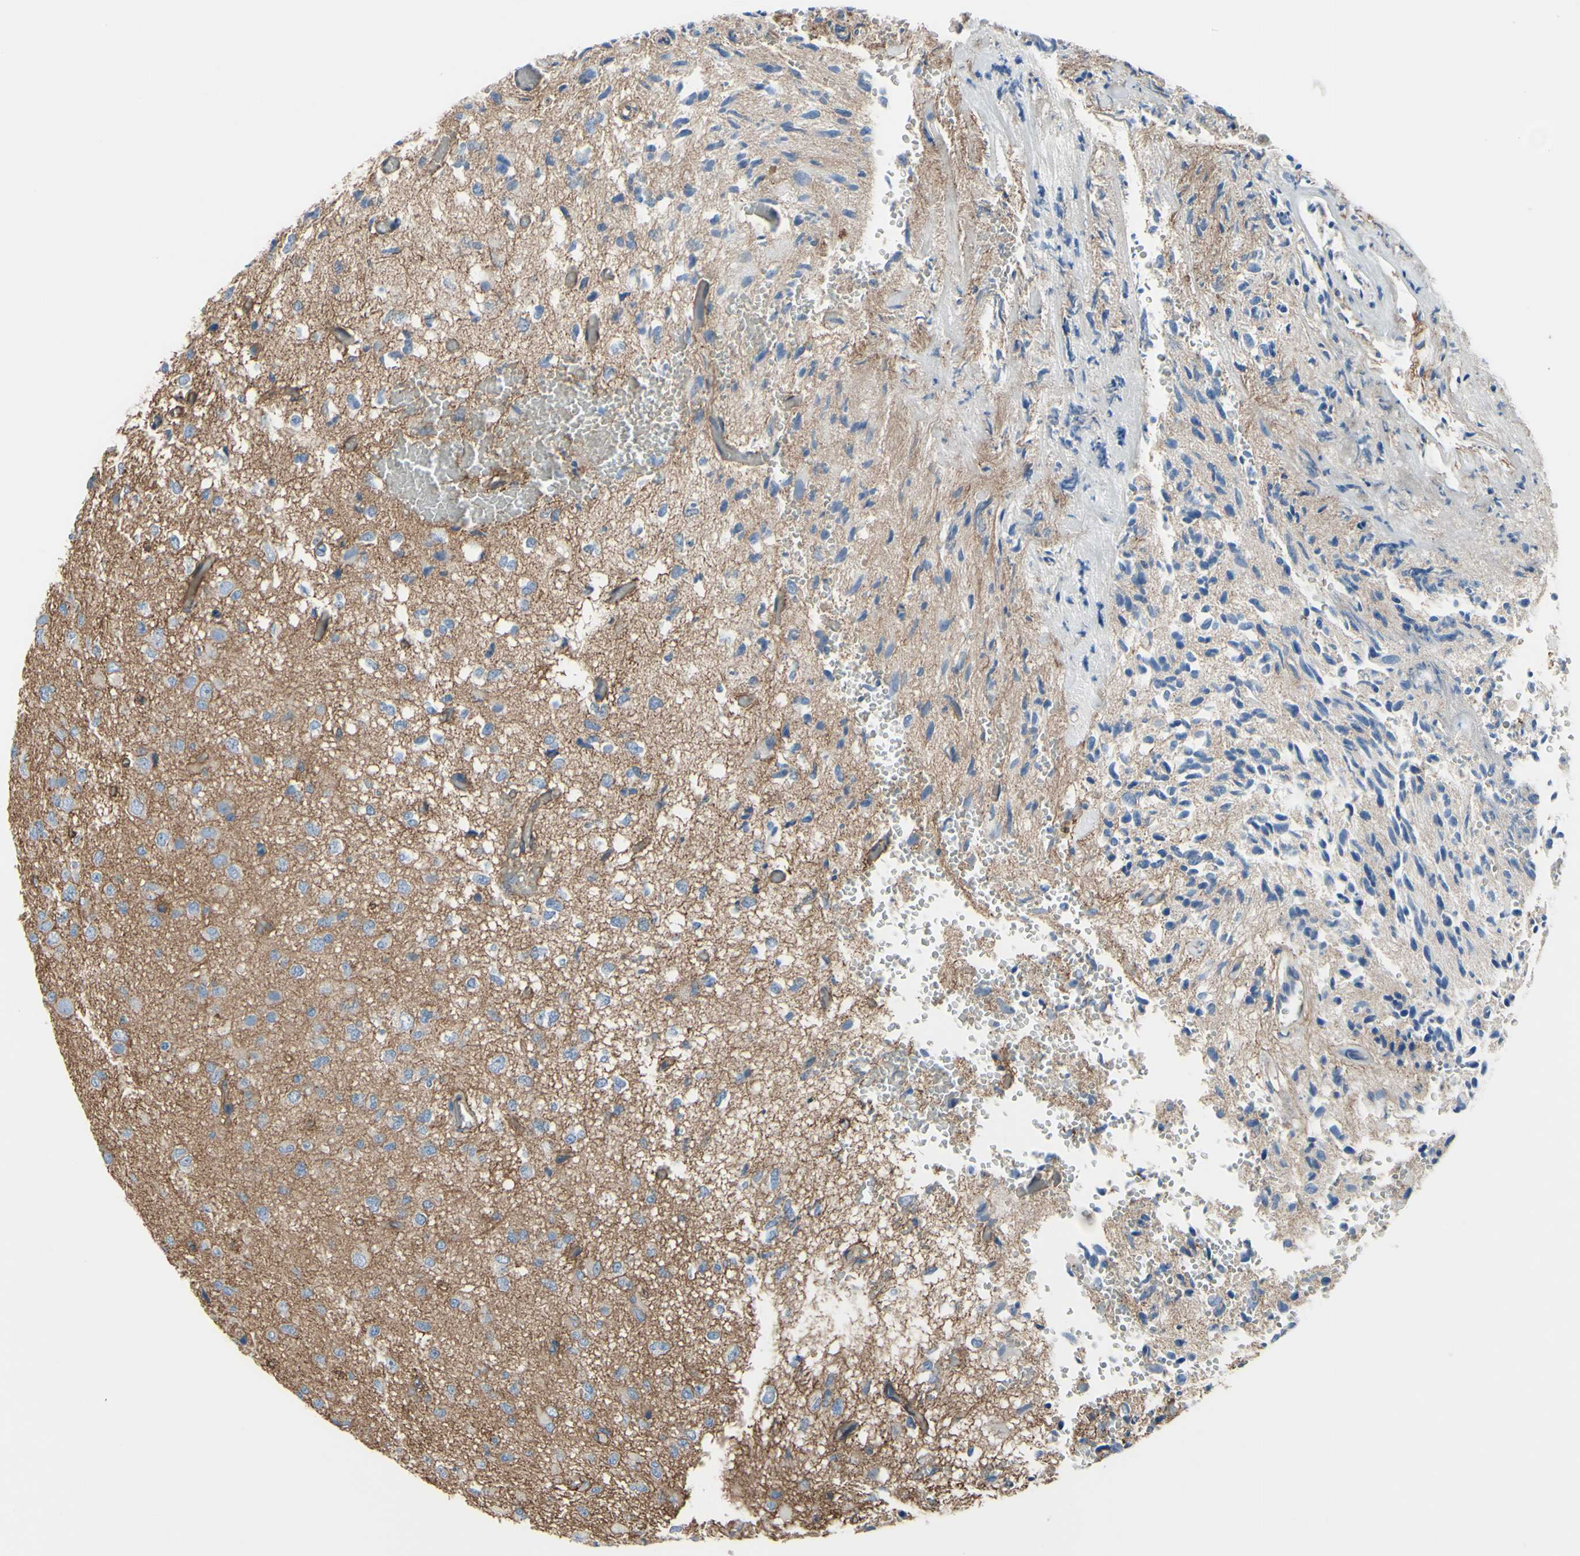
{"staining": {"intensity": "negative", "quantity": "none", "location": "none"}, "tissue": "glioma", "cell_type": "Tumor cells", "image_type": "cancer", "snomed": [{"axis": "morphology", "description": "Glioma, malignant, High grade"}, {"axis": "topography", "description": "pancreas cauda"}], "caption": "DAB (3,3'-diaminobenzidine) immunohistochemical staining of glioma reveals no significant staining in tumor cells.", "gene": "TPBG", "patient": {"sex": "male", "age": 60}}